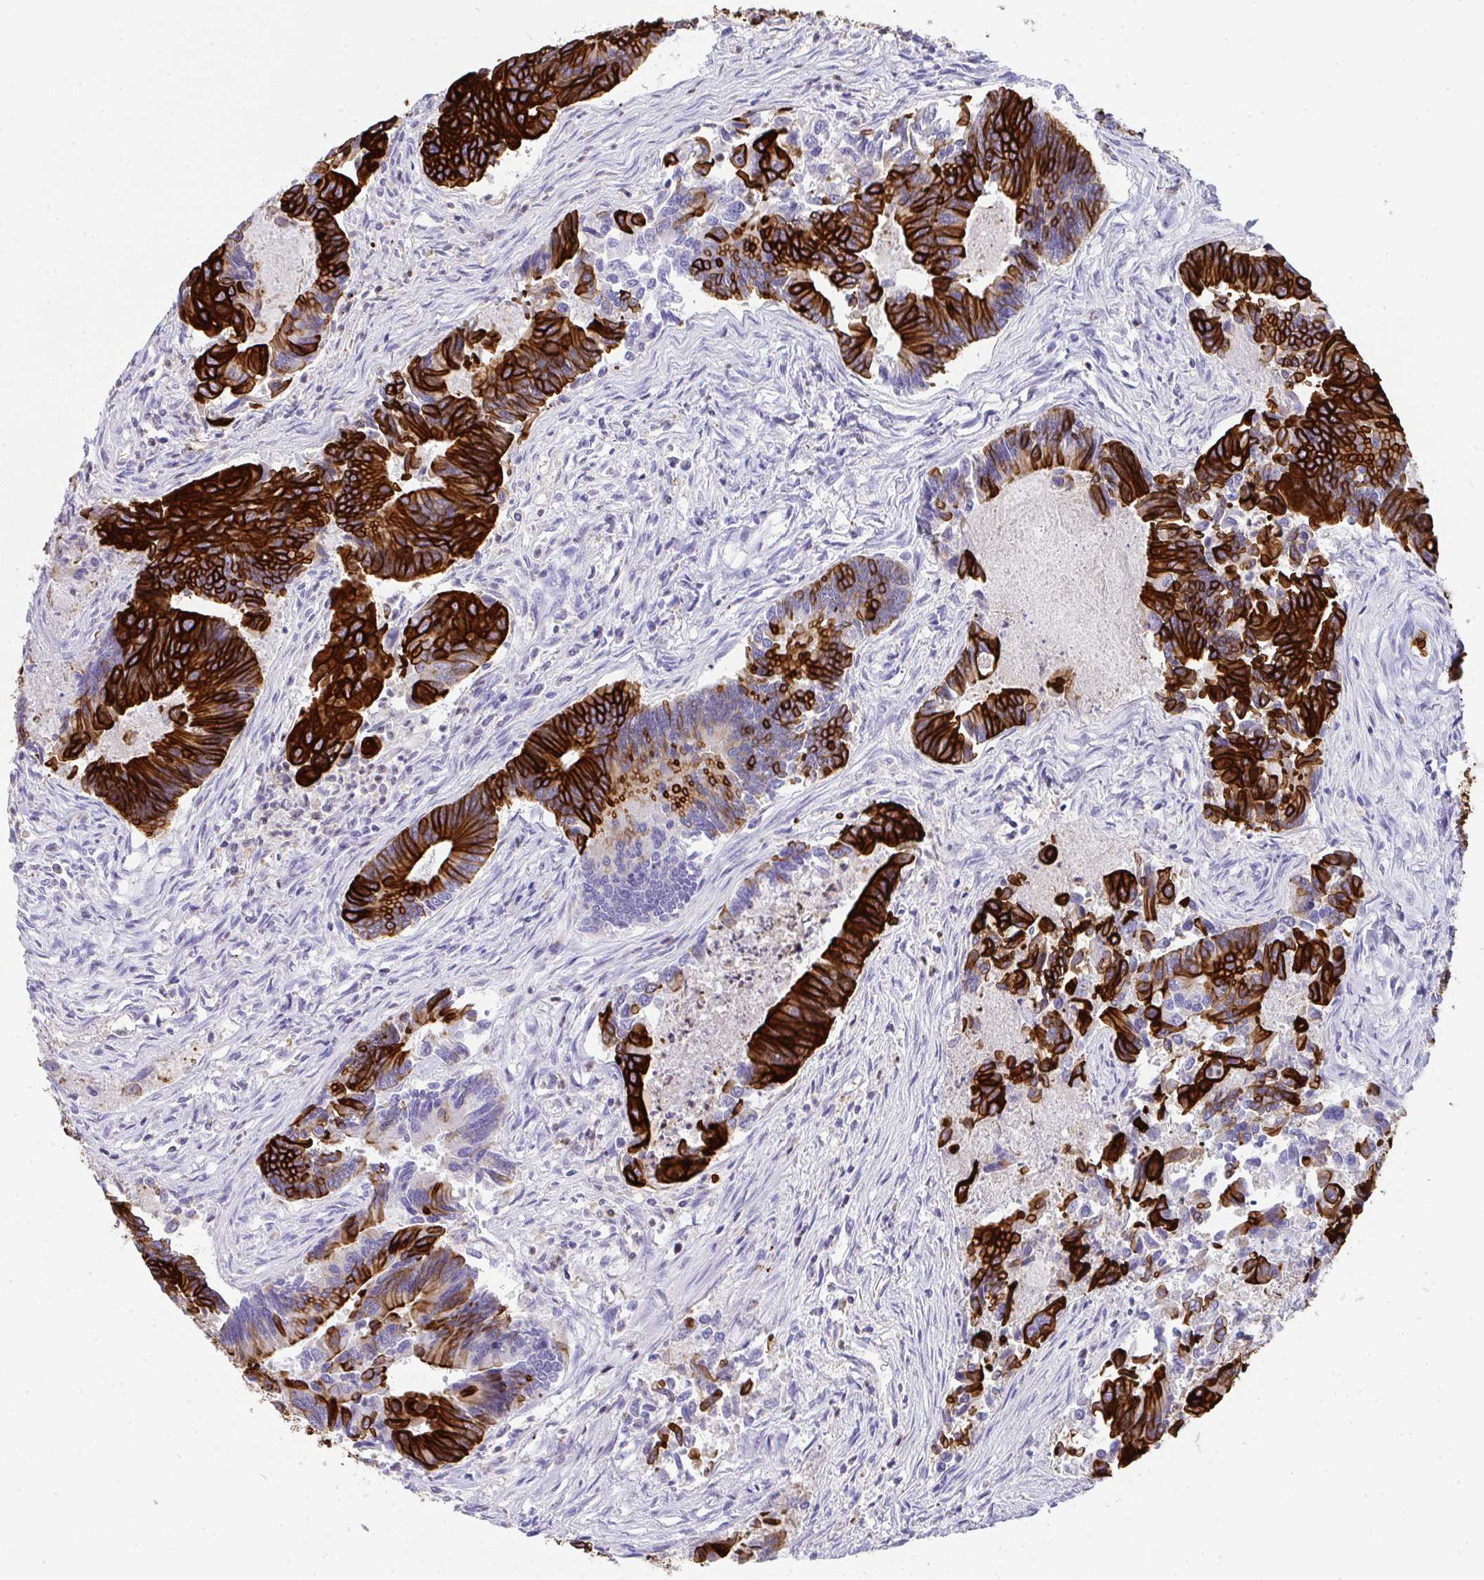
{"staining": {"intensity": "strong", "quantity": "25%-75%", "location": "cytoplasmic/membranous"}, "tissue": "colorectal cancer", "cell_type": "Tumor cells", "image_type": "cancer", "snomed": [{"axis": "morphology", "description": "Adenocarcinoma, NOS"}, {"axis": "topography", "description": "Colon"}], "caption": "There is high levels of strong cytoplasmic/membranous positivity in tumor cells of colorectal adenocarcinoma, as demonstrated by immunohistochemical staining (brown color).", "gene": "TNFAIP8", "patient": {"sex": "female", "age": 67}}